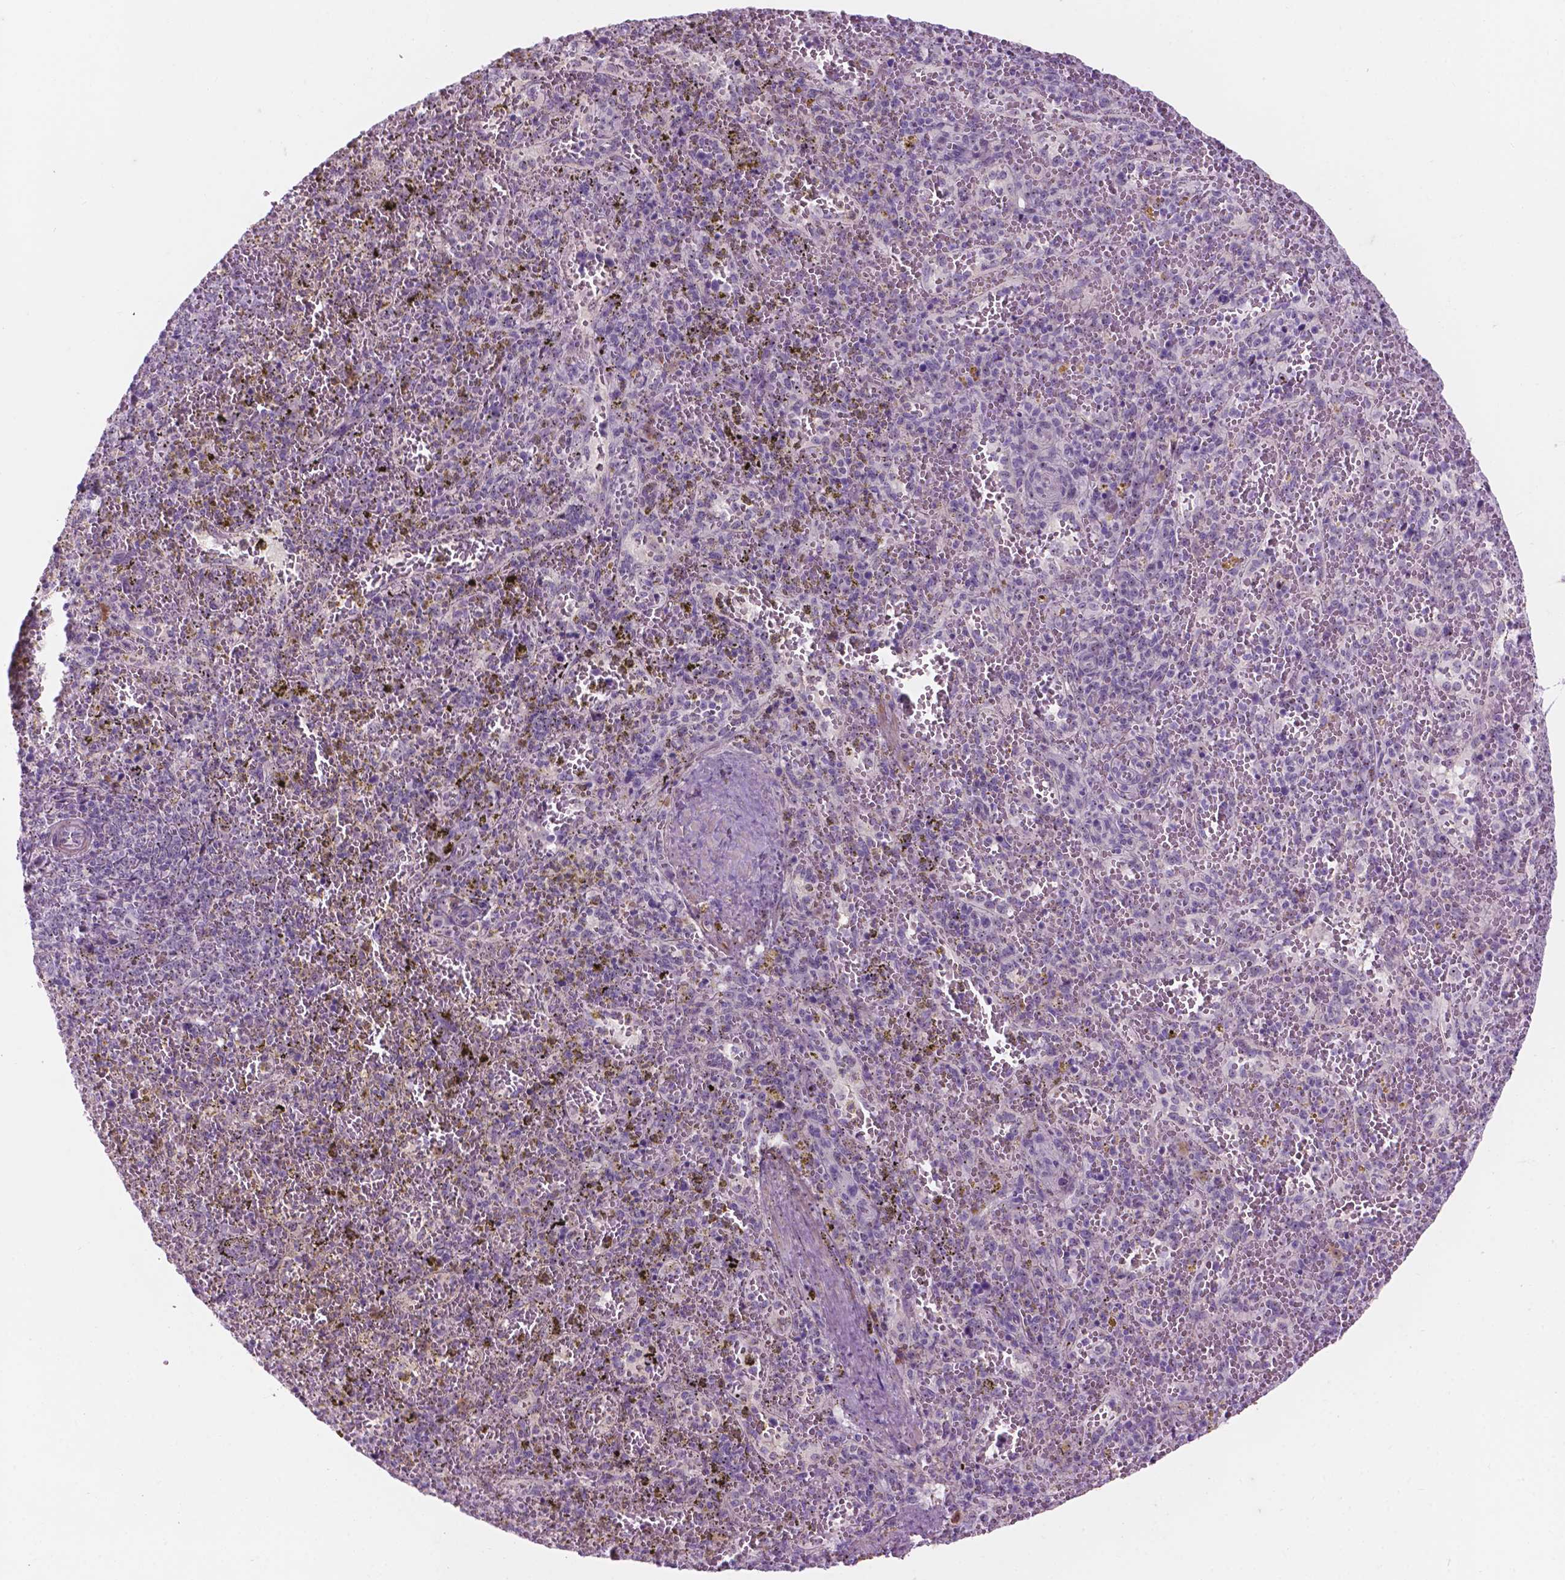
{"staining": {"intensity": "negative", "quantity": "none", "location": "none"}, "tissue": "spleen", "cell_type": "Cells in red pulp", "image_type": "normal", "snomed": [{"axis": "morphology", "description": "Normal tissue, NOS"}, {"axis": "topography", "description": "Spleen"}], "caption": "Immunohistochemical staining of benign human spleen shows no significant positivity in cells in red pulp. (Brightfield microscopy of DAB (3,3'-diaminobenzidine) immunohistochemistry at high magnification).", "gene": "ZNF853", "patient": {"sex": "female", "age": 50}}